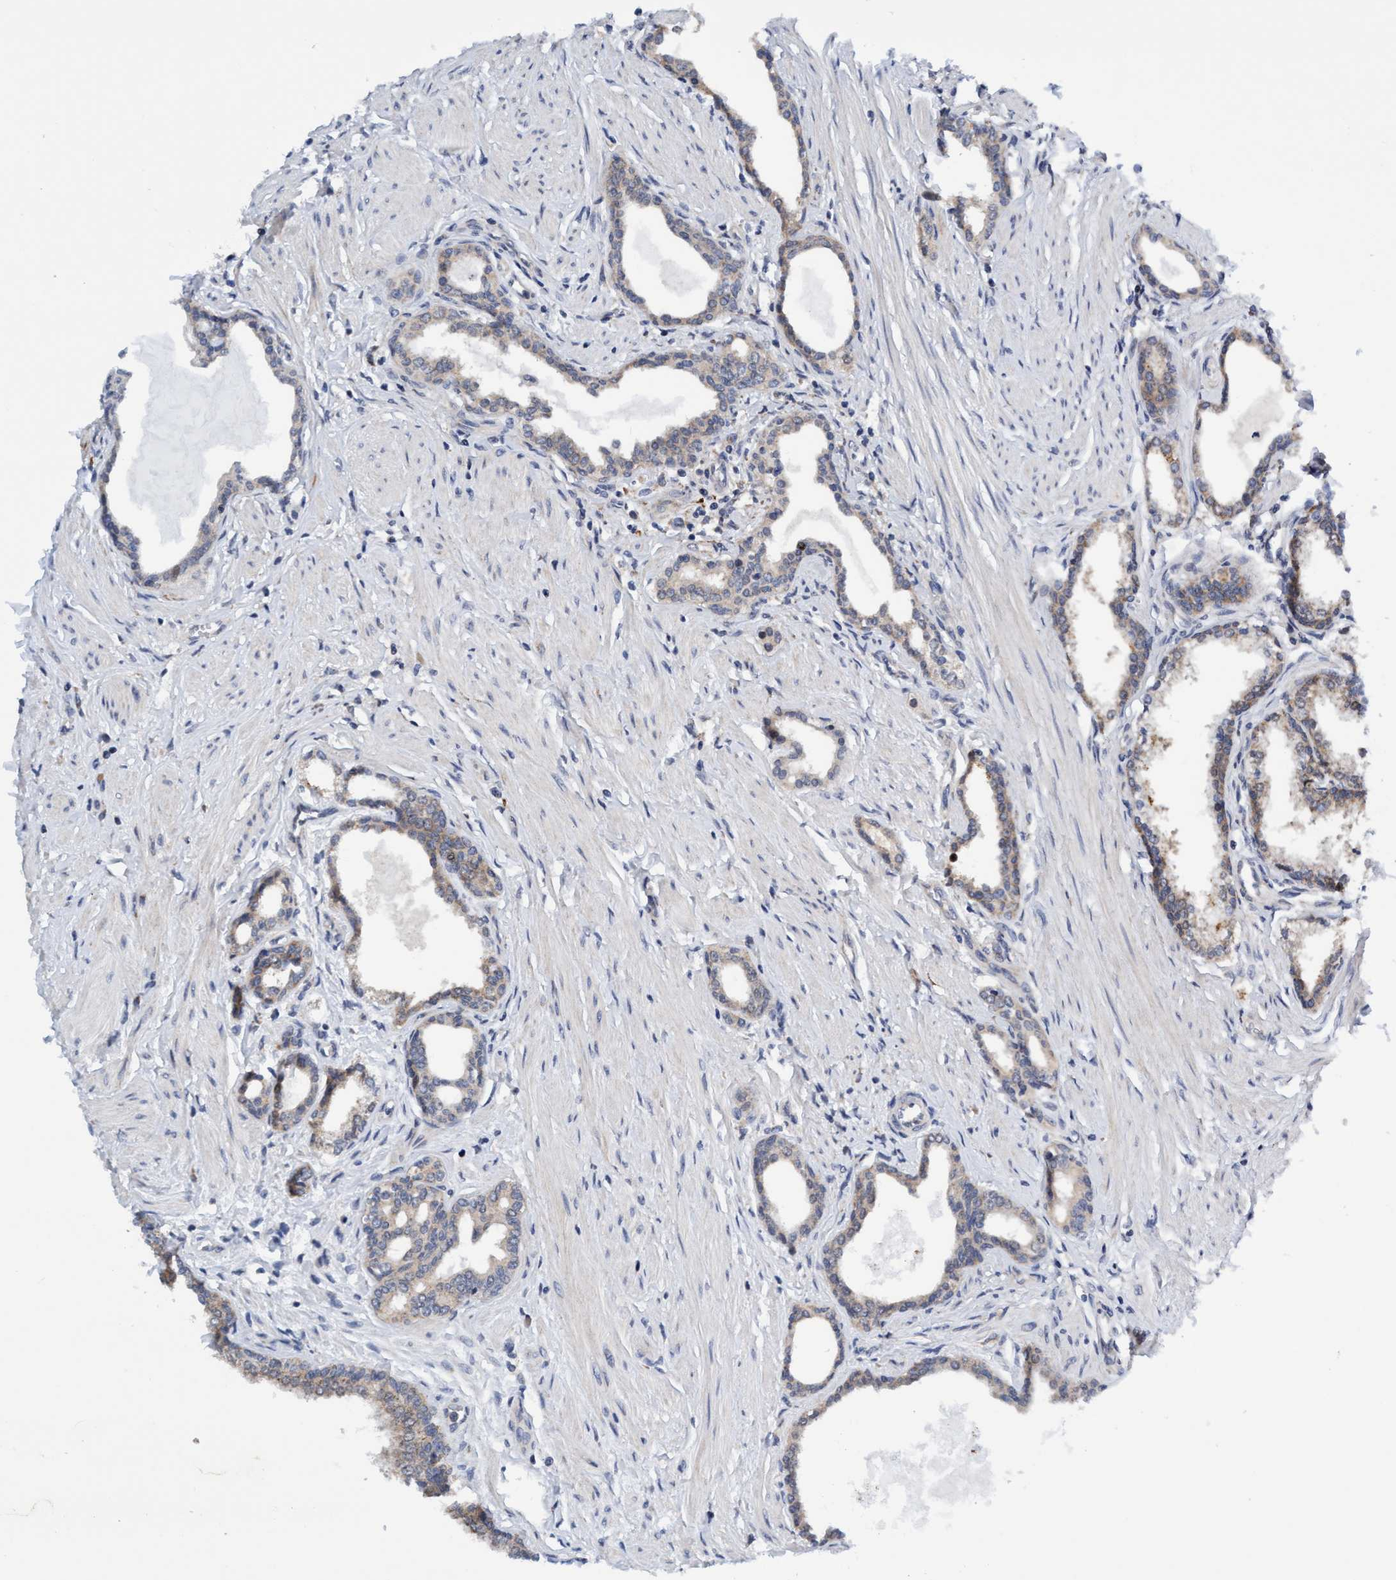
{"staining": {"intensity": "weak", "quantity": "<25%", "location": "cytoplasmic/membranous"}, "tissue": "prostate cancer", "cell_type": "Tumor cells", "image_type": "cancer", "snomed": [{"axis": "morphology", "description": "Adenocarcinoma, High grade"}, {"axis": "topography", "description": "Prostate"}], "caption": "A histopathology image of human prostate cancer is negative for staining in tumor cells.", "gene": "AGAP2", "patient": {"sex": "male", "age": 52}}